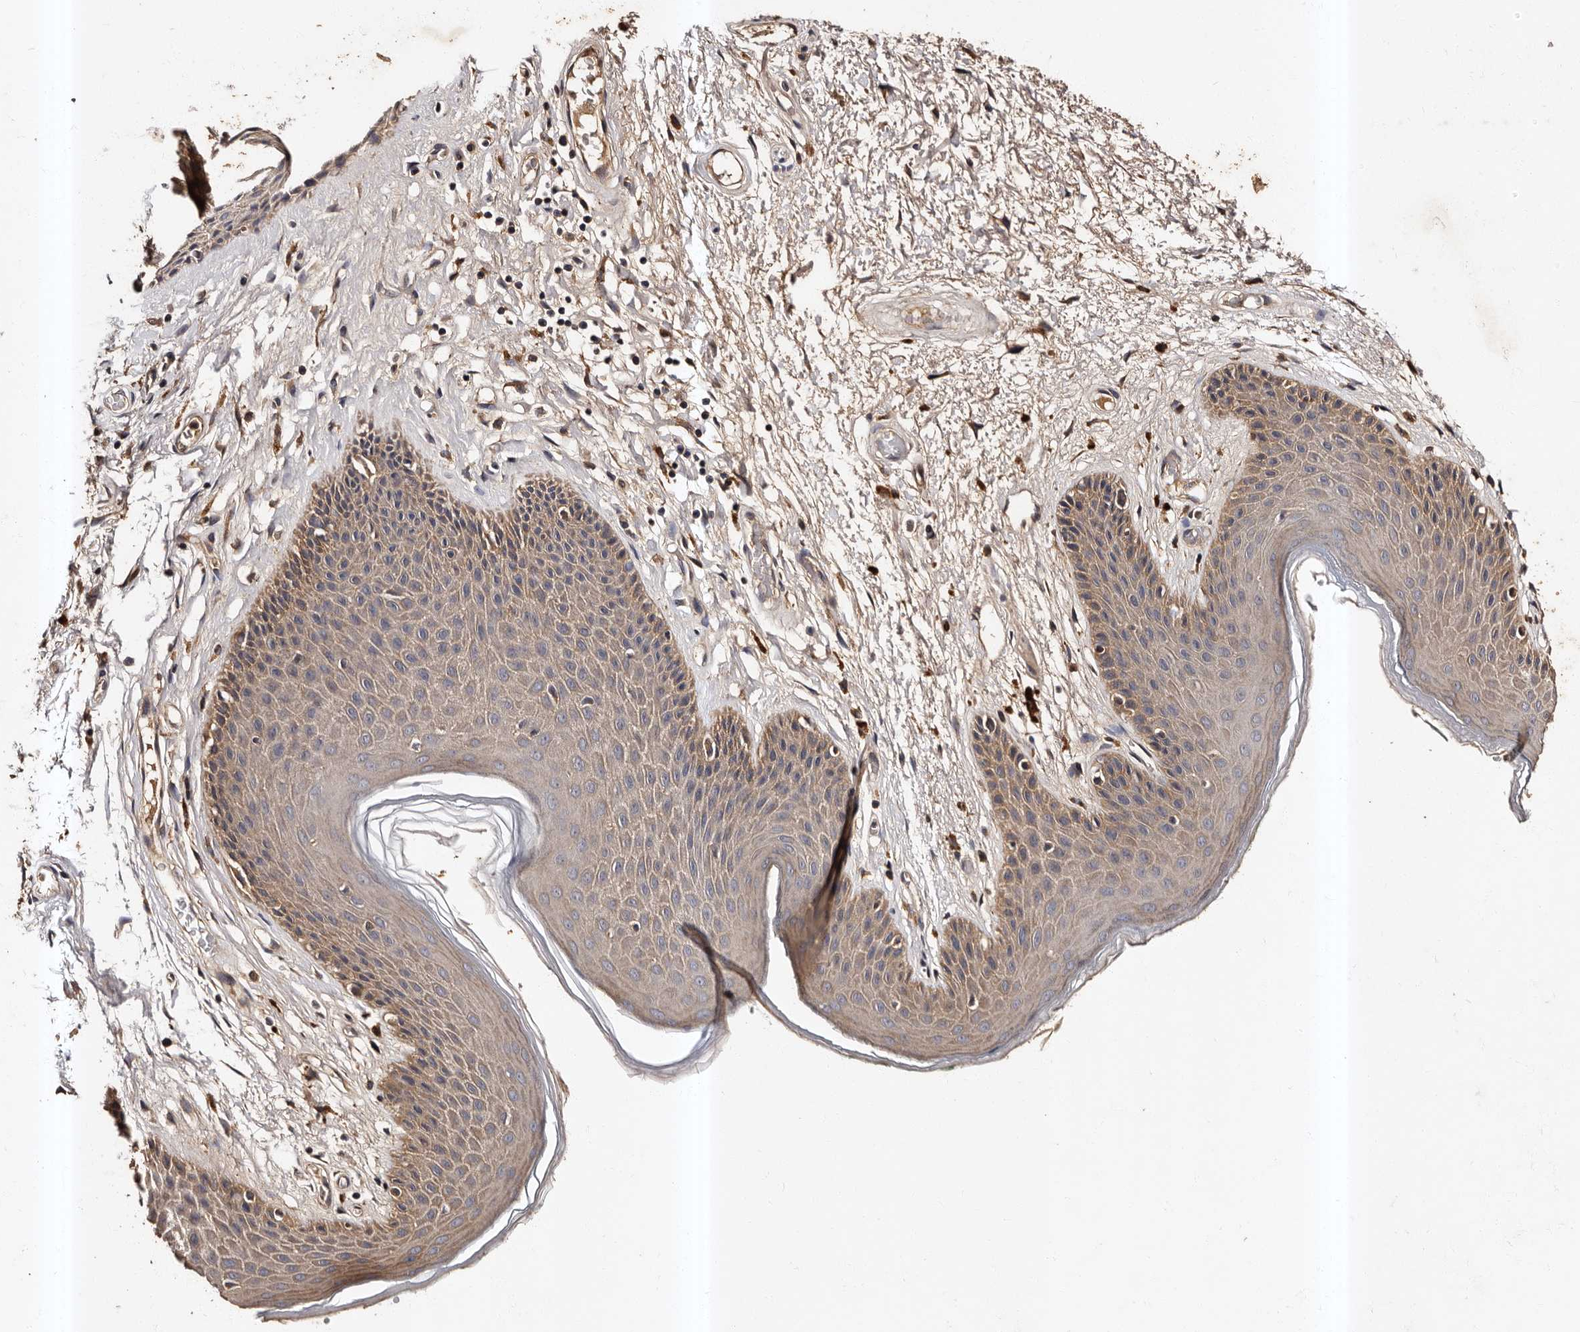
{"staining": {"intensity": "weak", "quantity": "25%-75%", "location": "cytoplasmic/membranous"}, "tissue": "skin", "cell_type": "Epidermal cells", "image_type": "normal", "snomed": [{"axis": "morphology", "description": "Normal tissue, NOS"}, {"axis": "topography", "description": "Anal"}], "caption": "Normal skin was stained to show a protein in brown. There is low levels of weak cytoplasmic/membranous expression in about 25%-75% of epidermal cells.", "gene": "ADCK5", "patient": {"sex": "male", "age": 74}}